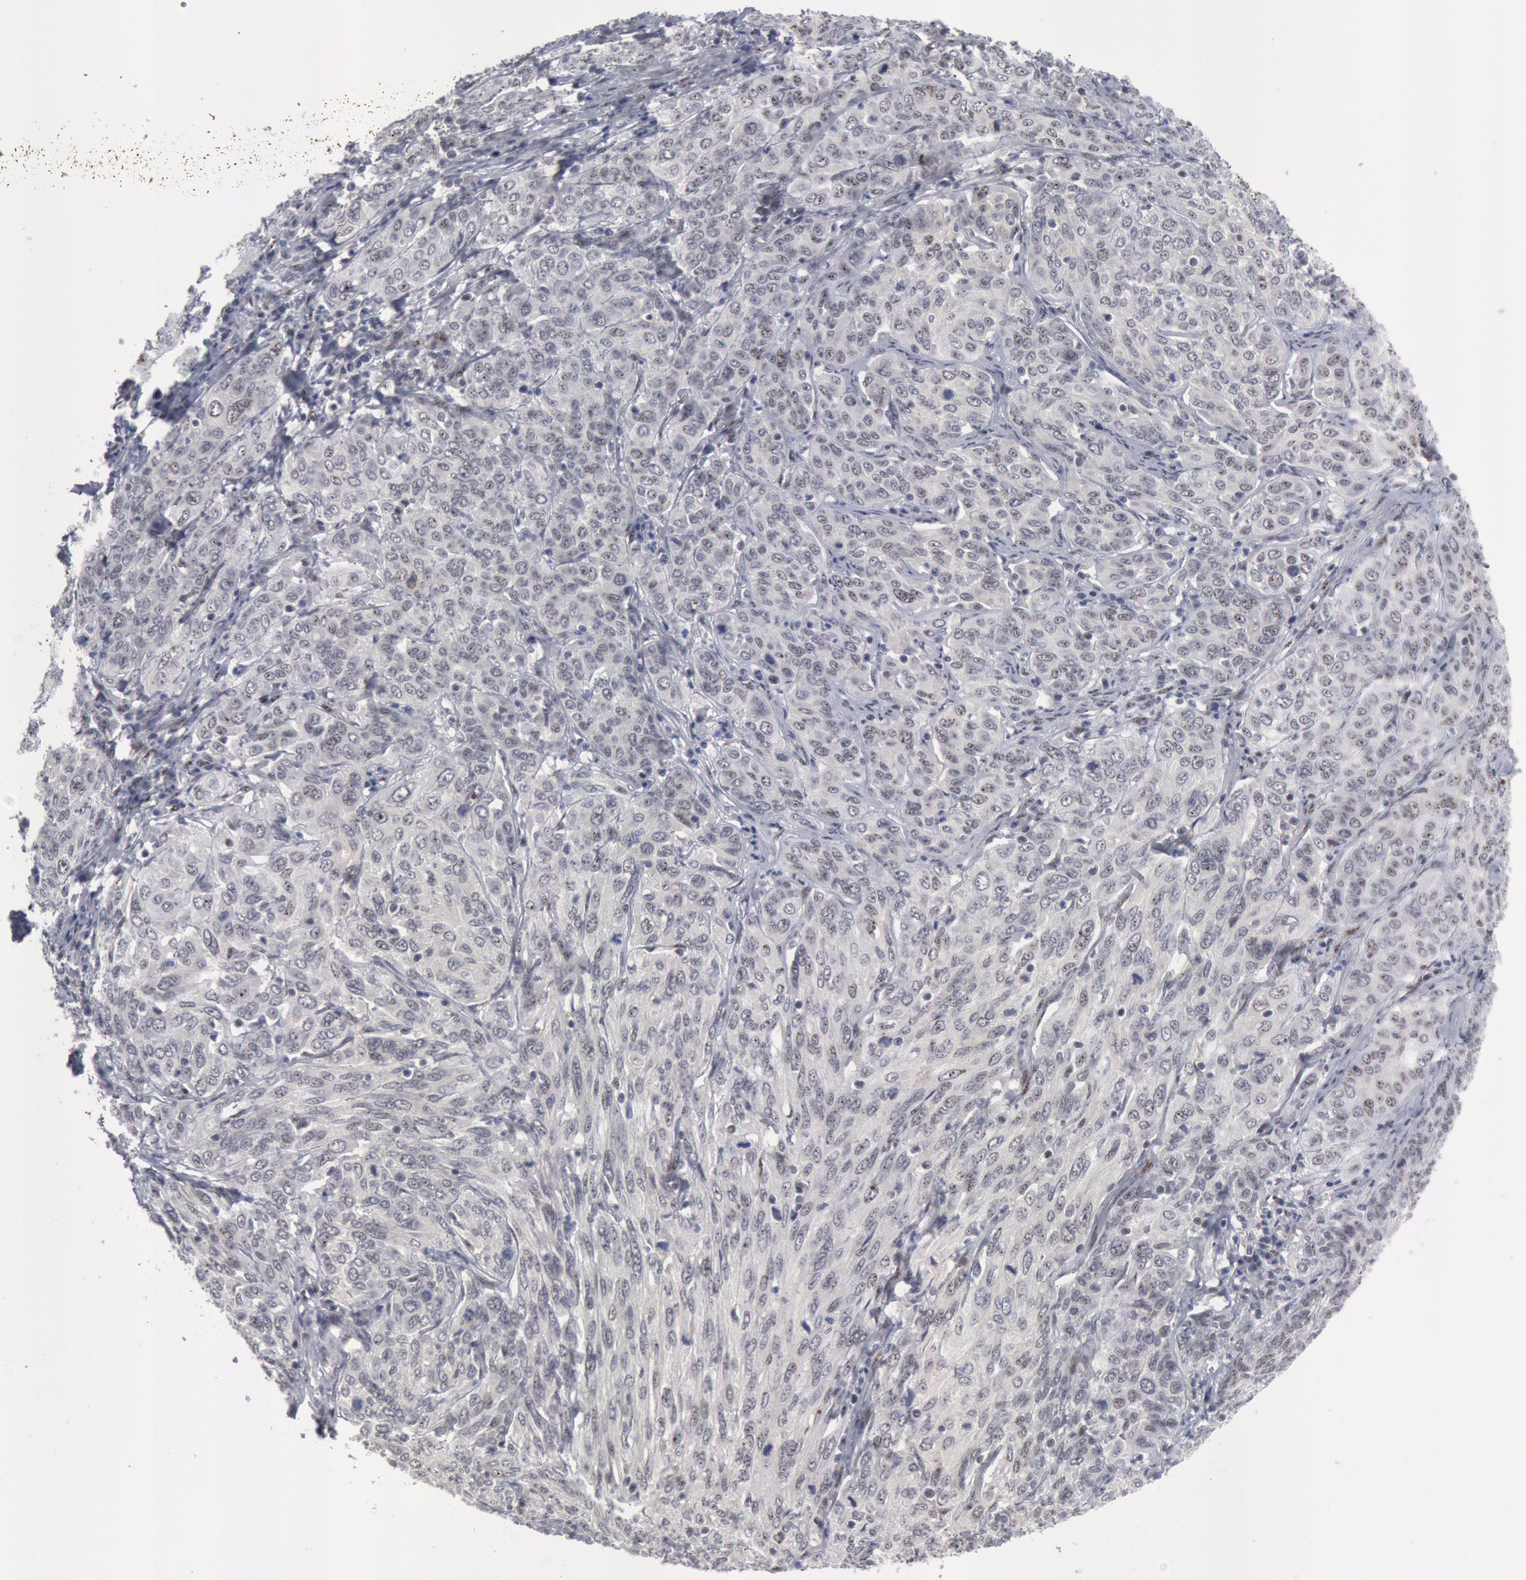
{"staining": {"intensity": "negative", "quantity": "none", "location": "none"}, "tissue": "cervical cancer", "cell_type": "Tumor cells", "image_type": "cancer", "snomed": [{"axis": "morphology", "description": "Squamous cell carcinoma, NOS"}, {"axis": "topography", "description": "Cervix"}], "caption": "This is an IHC photomicrograph of human cervical cancer (squamous cell carcinoma). There is no staining in tumor cells.", "gene": "FOXO1", "patient": {"sex": "female", "age": 38}}